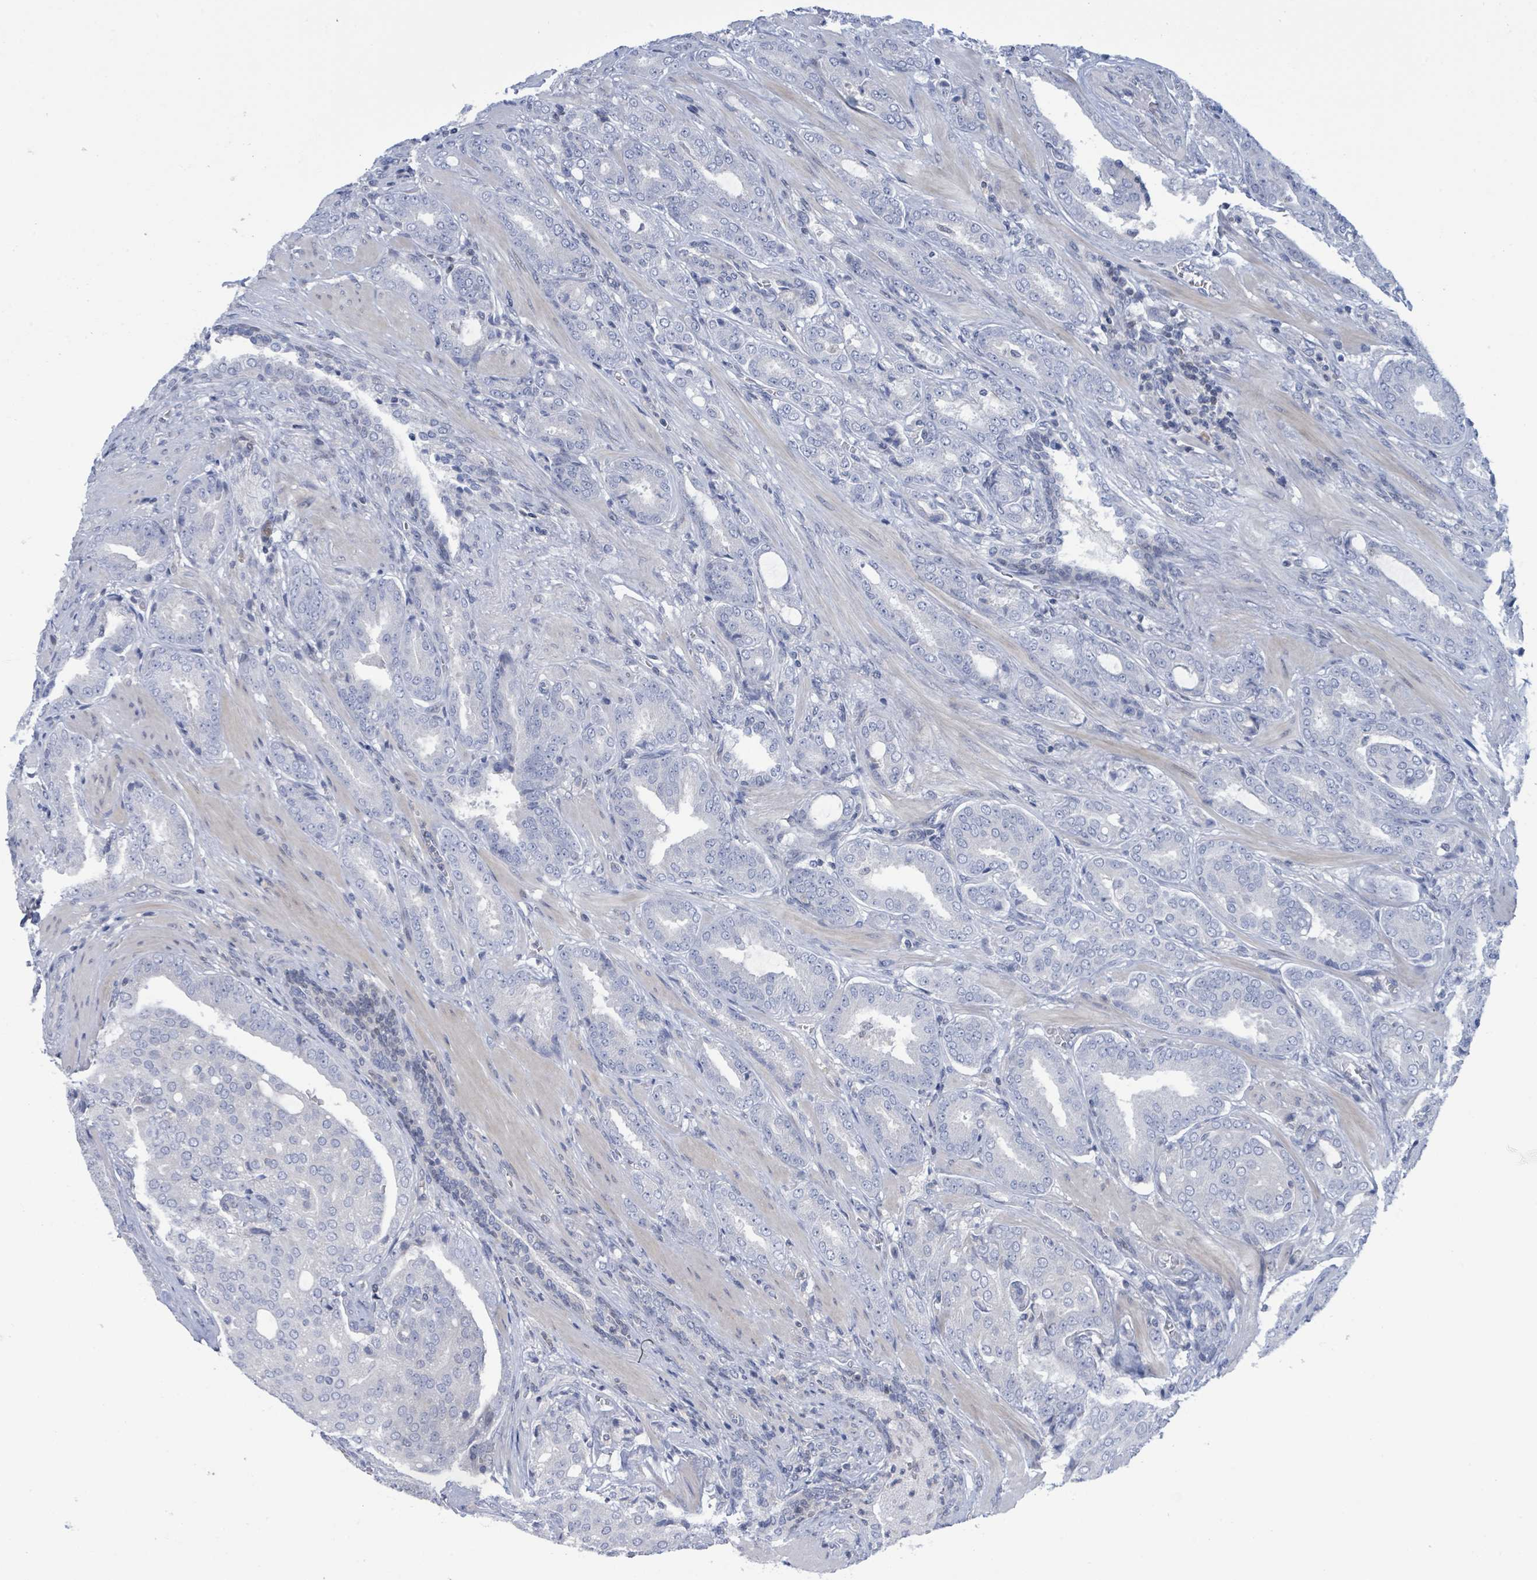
{"staining": {"intensity": "negative", "quantity": "none", "location": "none"}, "tissue": "prostate cancer", "cell_type": "Tumor cells", "image_type": "cancer", "snomed": [{"axis": "morphology", "description": "Adenocarcinoma, High grade"}, {"axis": "topography", "description": "Prostate"}], "caption": "Tumor cells are negative for protein expression in human high-grade adenocarcinoma (prostate).", "gene": "DGKZ", "patient": {"sex": "male", "age": 68}}